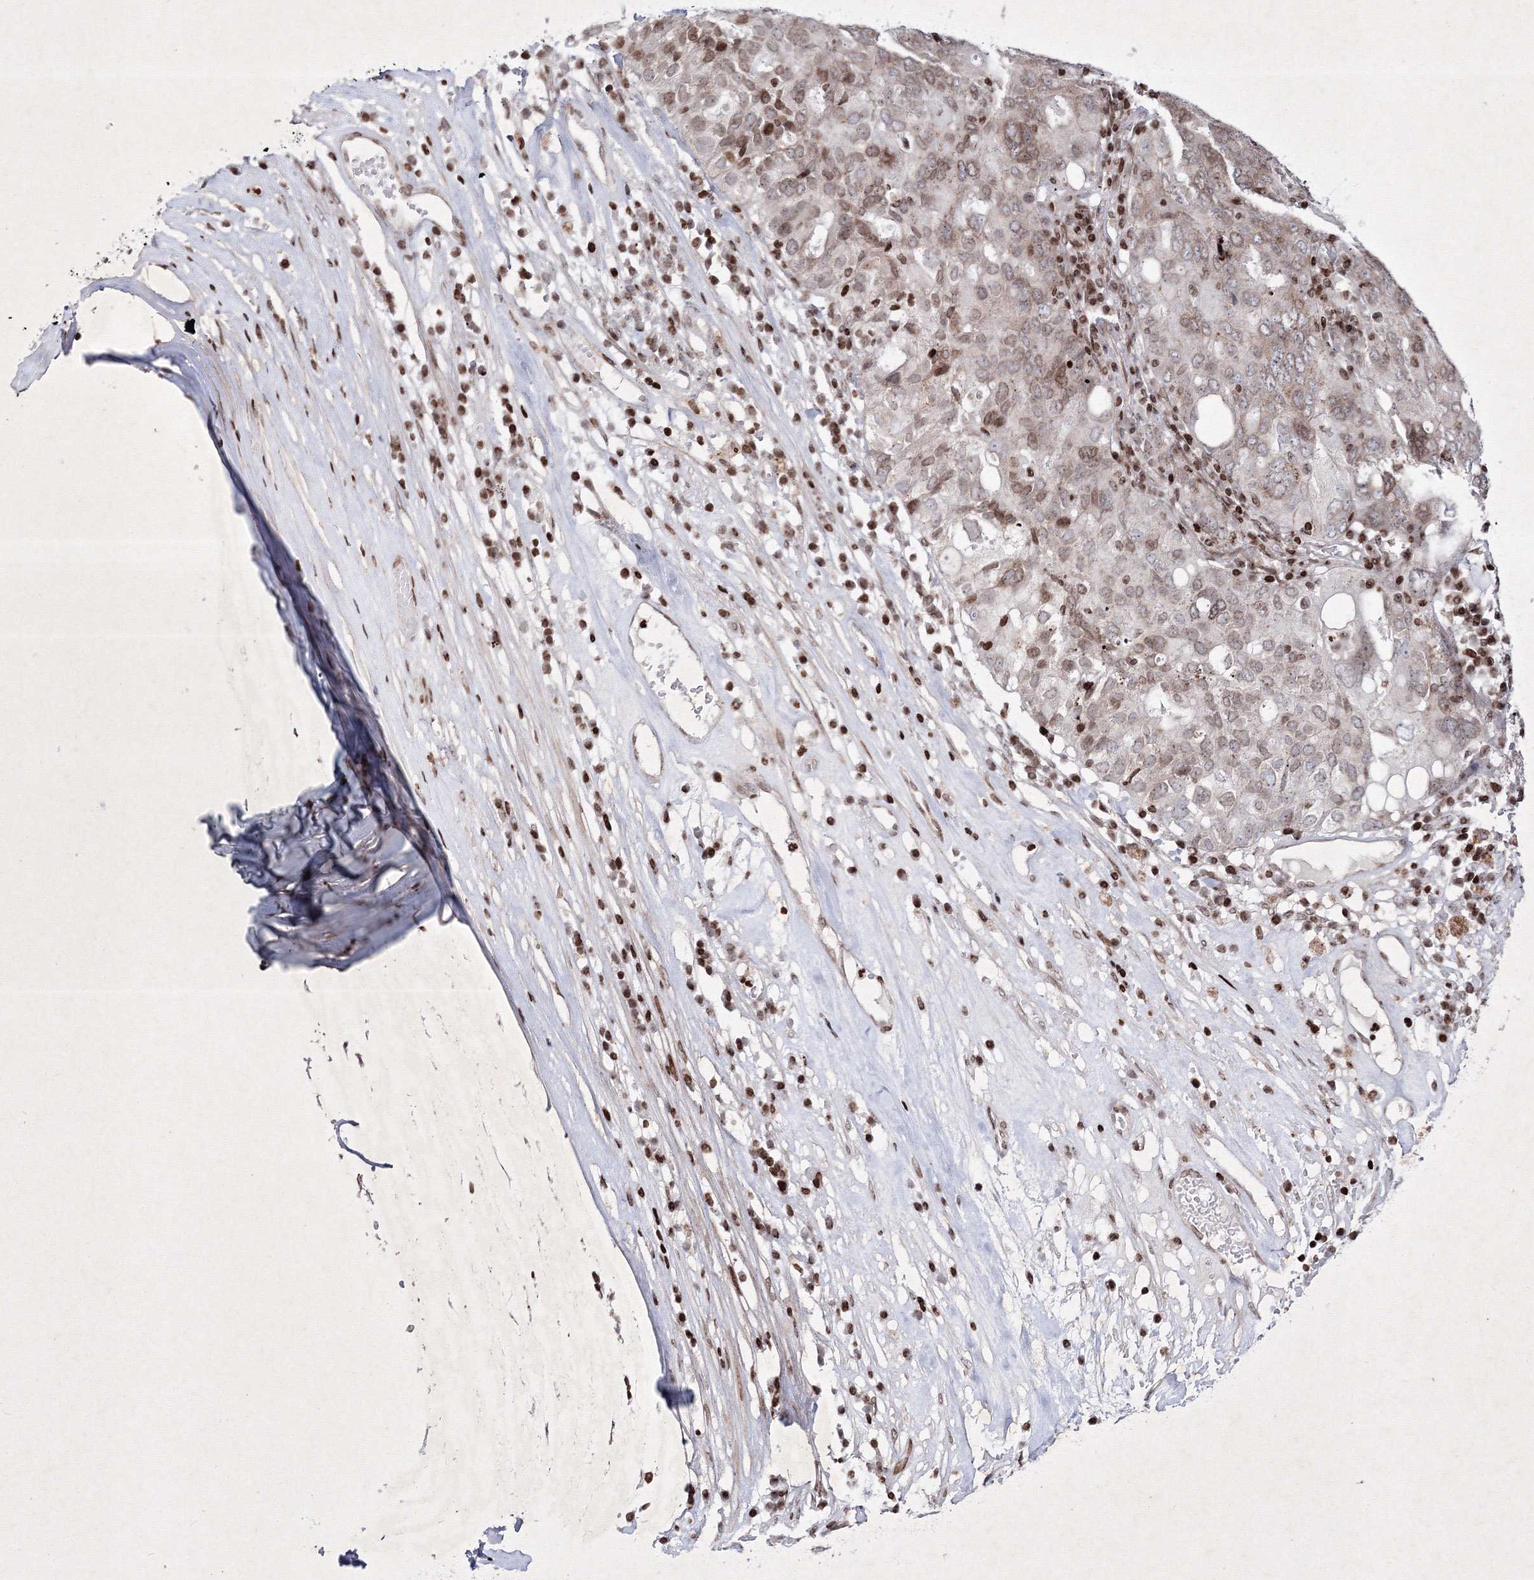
{"staining": {"intensity": "moderate", "quantity": "<25%", "location": "nuclear"}, "tissue": "ovarian cancer", "cell_type": "Tumor cells", "image_type": "cancer", "snomed": [{"axis": "morphology", "description": "Carcinoma, endometroid"}, {"axis": "topography", "description": "Ovary"}], "caption": "Brown immunohistochemical staining in human ovarian endometroid carcinoma displays moderate nuclear expression in about <25% of tumor cells.", "gene": "SMIM29", "patient": {"sex": "female", "age": 62}}